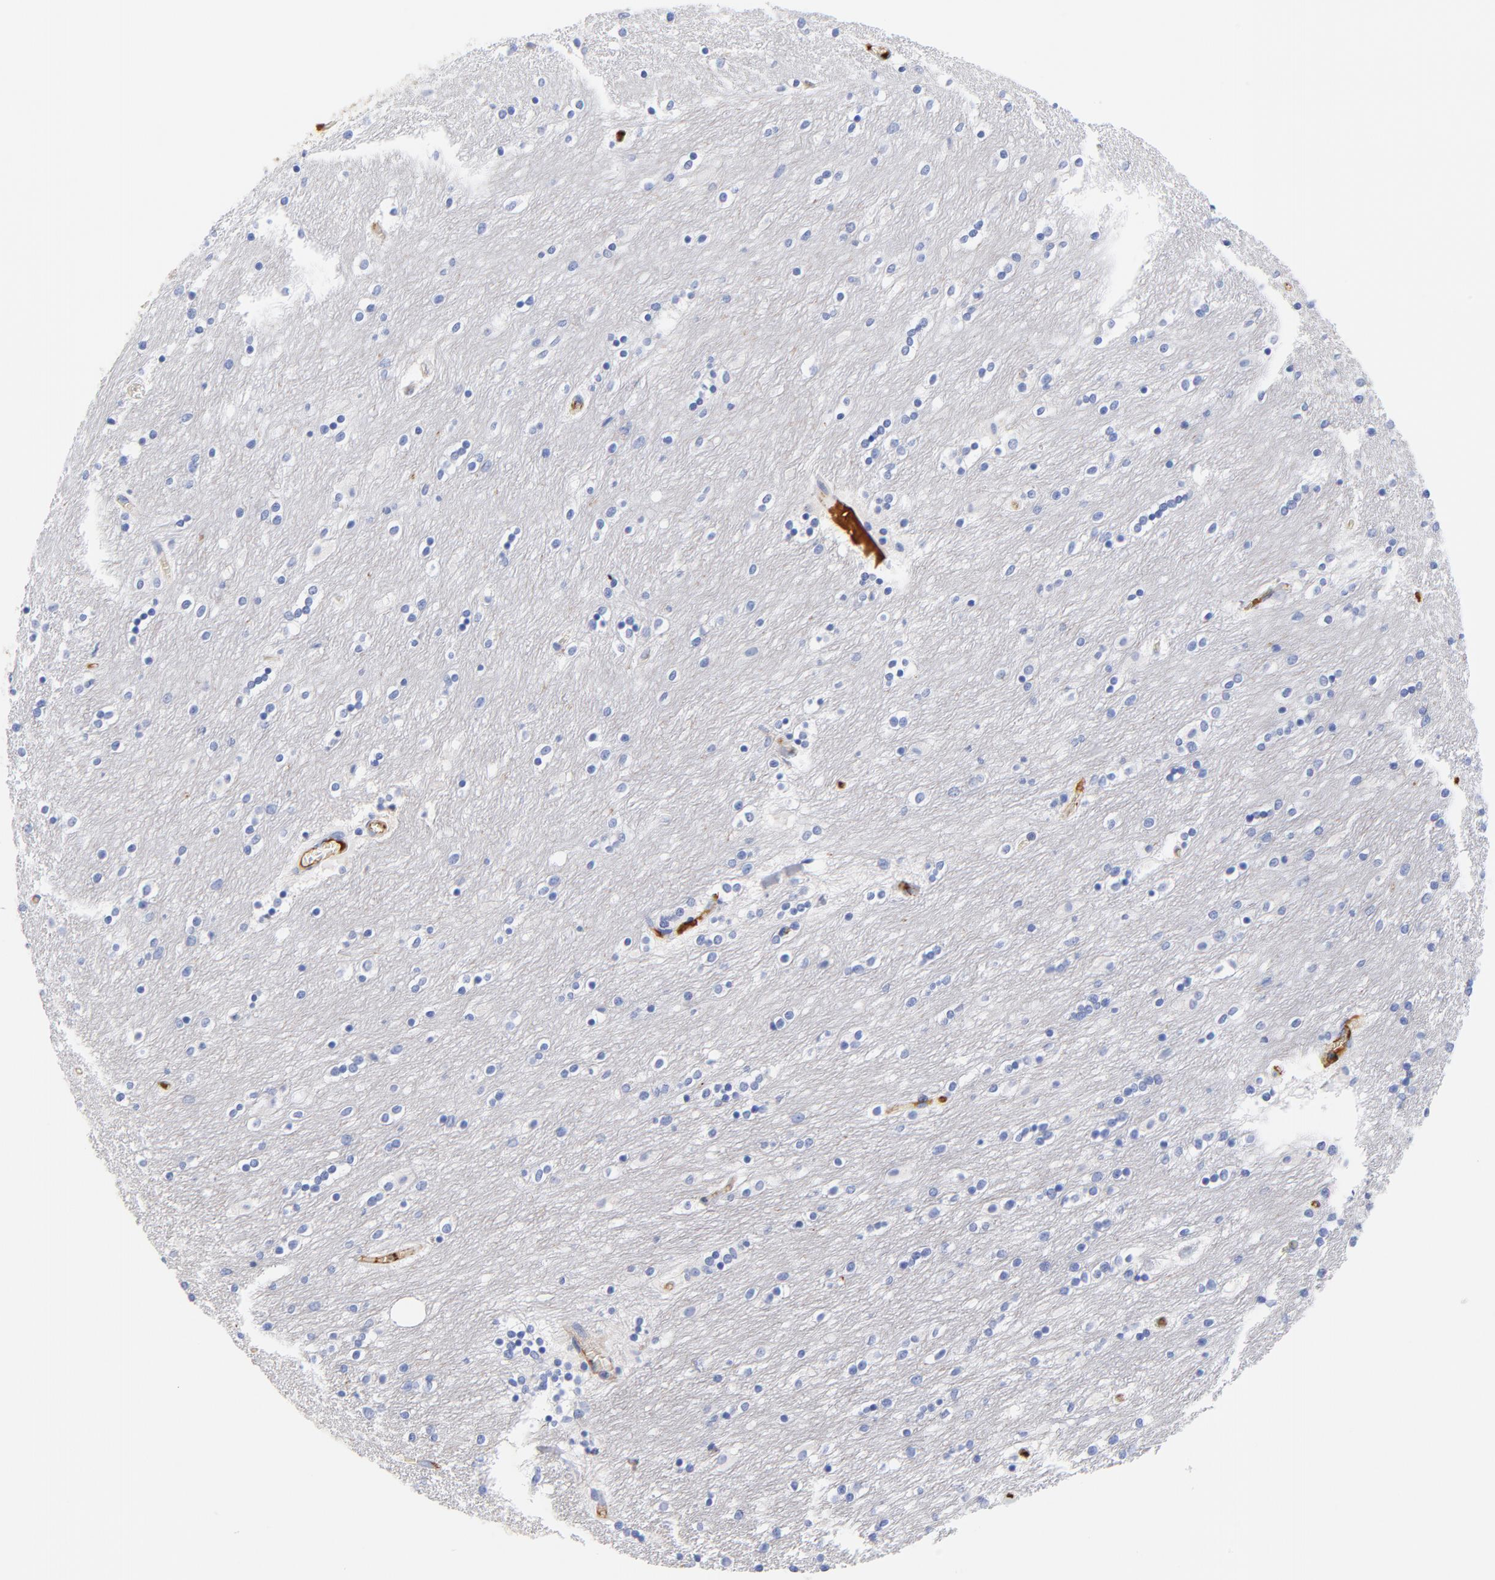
{"staining": {"intensity": "negative", "quantity": "none", "location": "none"}, "tissue": "caudate", "cell_type": "Glial cells", "image_type": "normal", "snomed": [{"axis": "morphology", "description": "Normal tissue, NOS"}, {"axis": "topography", "description": "Lateral ventricle wall"}], "caption": "DAB (3,3'-diaminobenzidine) immunohistochemical staining of unremarkable human caudate displays no significant positivity in glial cells. Brightfield microscopy of IHC stained with DAB (3,3'-diaminobenzidine) (brown) and hematoxylin (blue), captured at high magnification.", "gene": "IGLV3", "patient": {"sex": "female", "age": 54}}